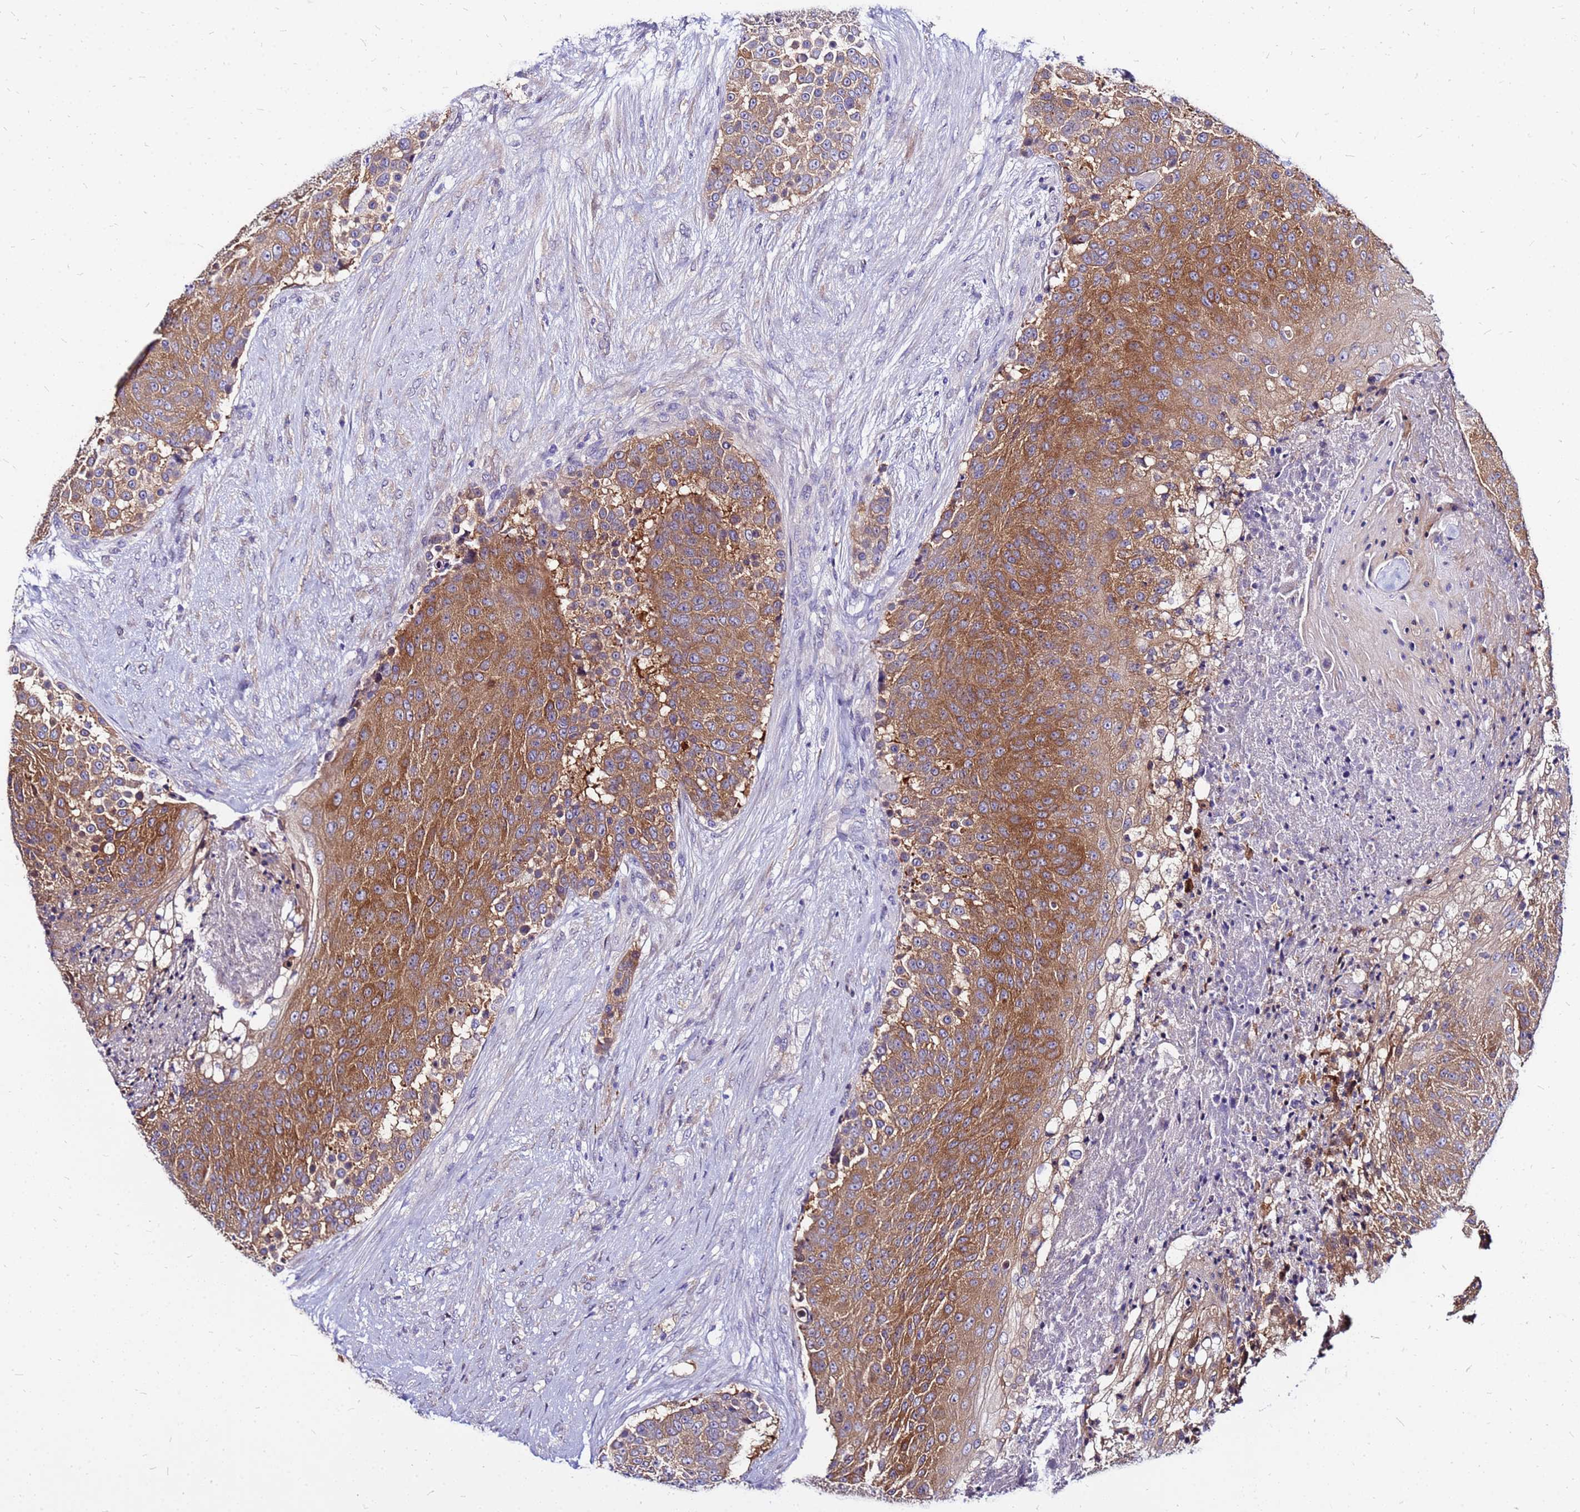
{"staining": {"intensity": "moderate", "quantity": ">75%", "location": "cytoplasmic/membranous"}, "tissue": "urothelial cancer", "cell_type": "Tumor cells", "image_type": "cancer", "snomed": [{"axis": "morphology", "description": "Urothelial carcinoma, High grade"}, {"axis": "topography", "description": "Urinary bladder"}], "caption": "The immunohistochemical stain highlights moderate cytoplasmic/membranous expression in tumor cells of high-grade urothelial carcinoma tissue. Immunohistochemistry stains the protein in brown and the nuclei are stained blue.", "gene": "ARHGEF5", "patient": {"sex": "female", "age": 63}}